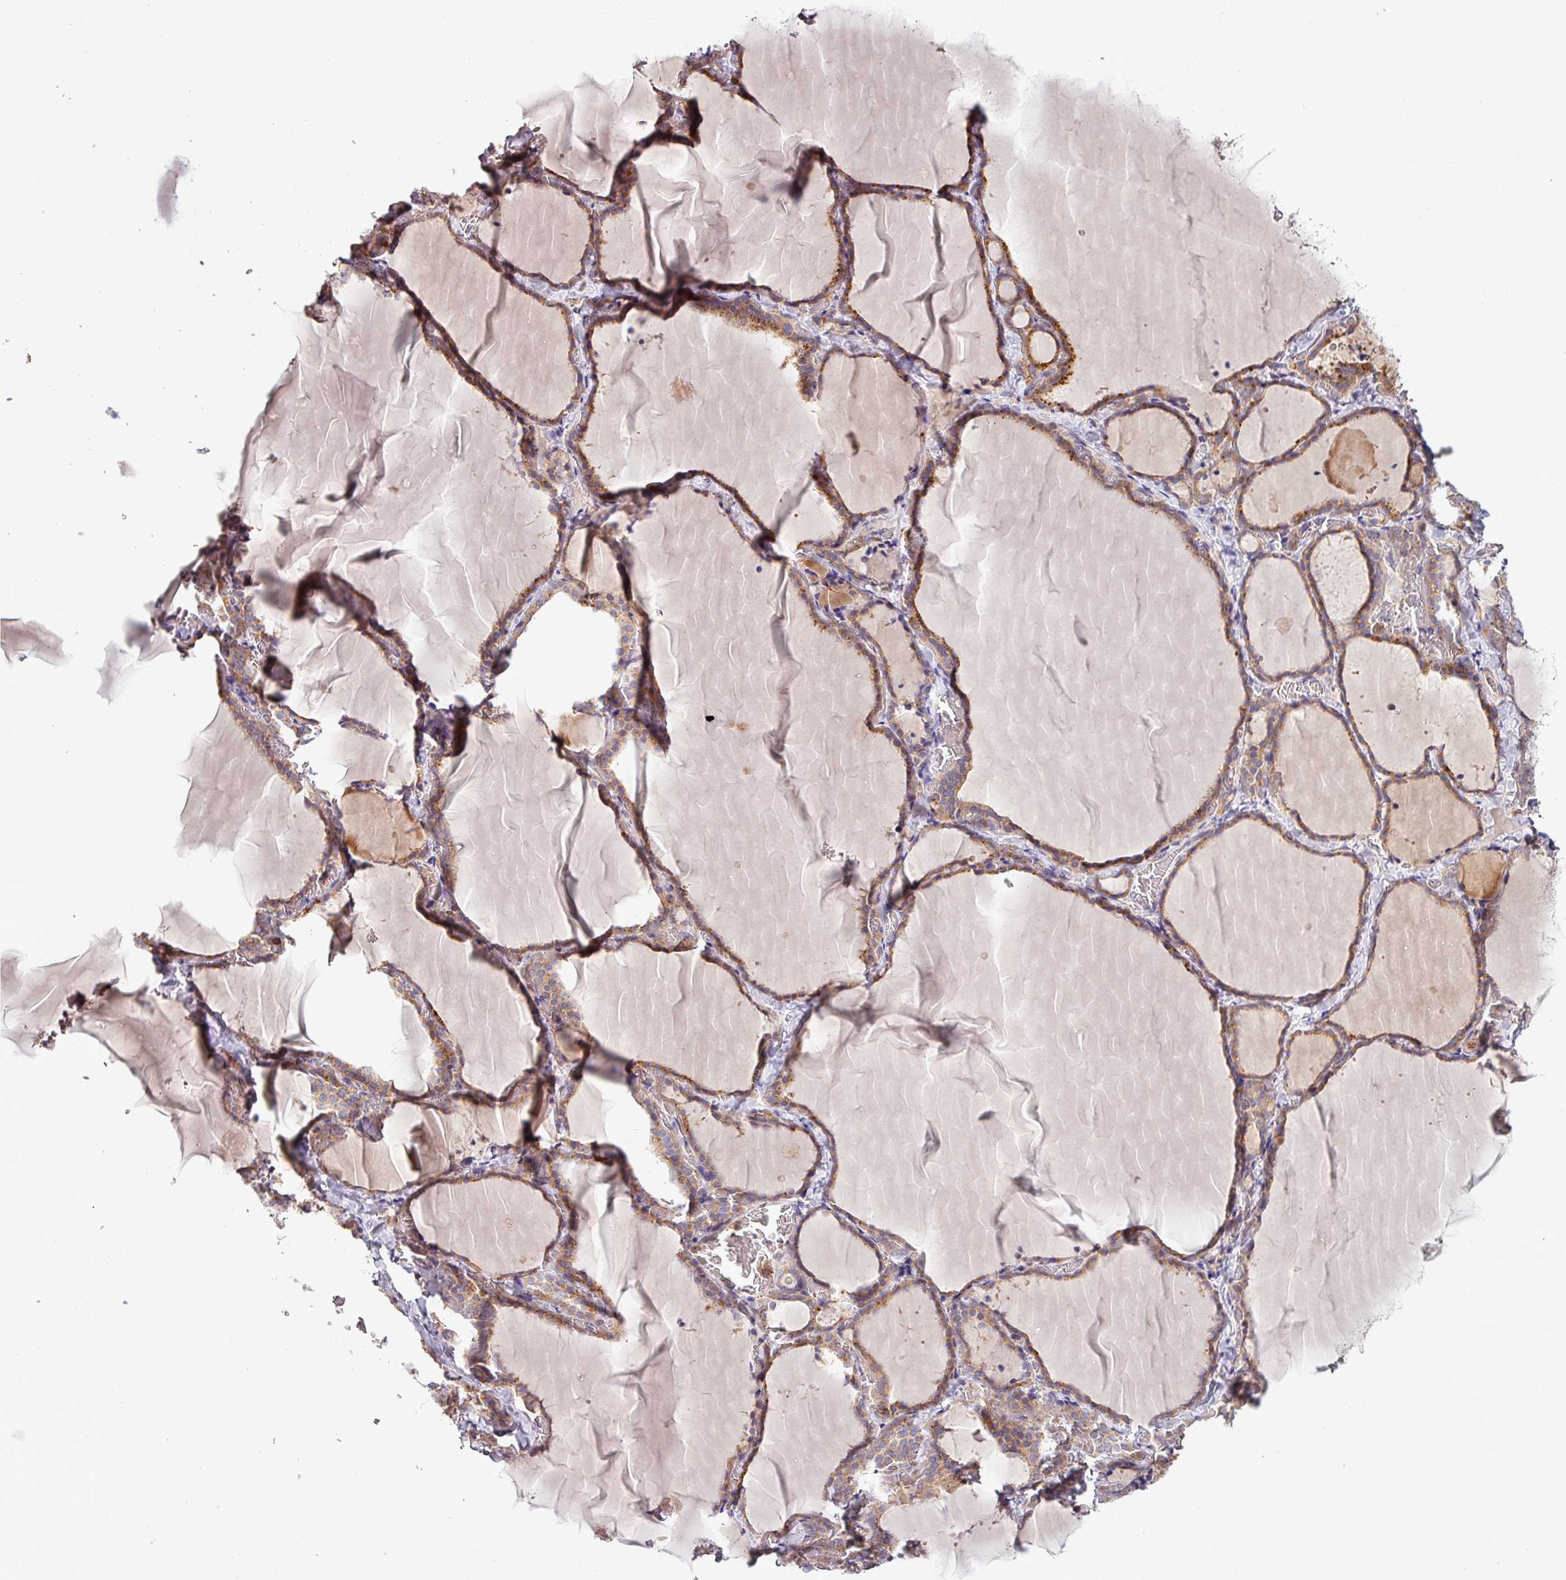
{"staining": {"intensity": "moderate", "quantity": ">75%", "location": "cytoplasmic/membranous"}, "tissue": "thyroid gland", "cell_type": "Glandular cells", "image_type": "normal", "snomed": [{"axis": "morphology", "description": "Normal tissue, NOS"}, {"axis": "topography", "description": "Thyroid gland"}], "caption": "Immunohistochemistry (DAB) staining of normal thyroid gland shows moderate cytoplasmic/membranous protein expression in about >75% of glandular cells.", "gene": "LRRC74B", "patient": {"sex": "female", "age": 22}}